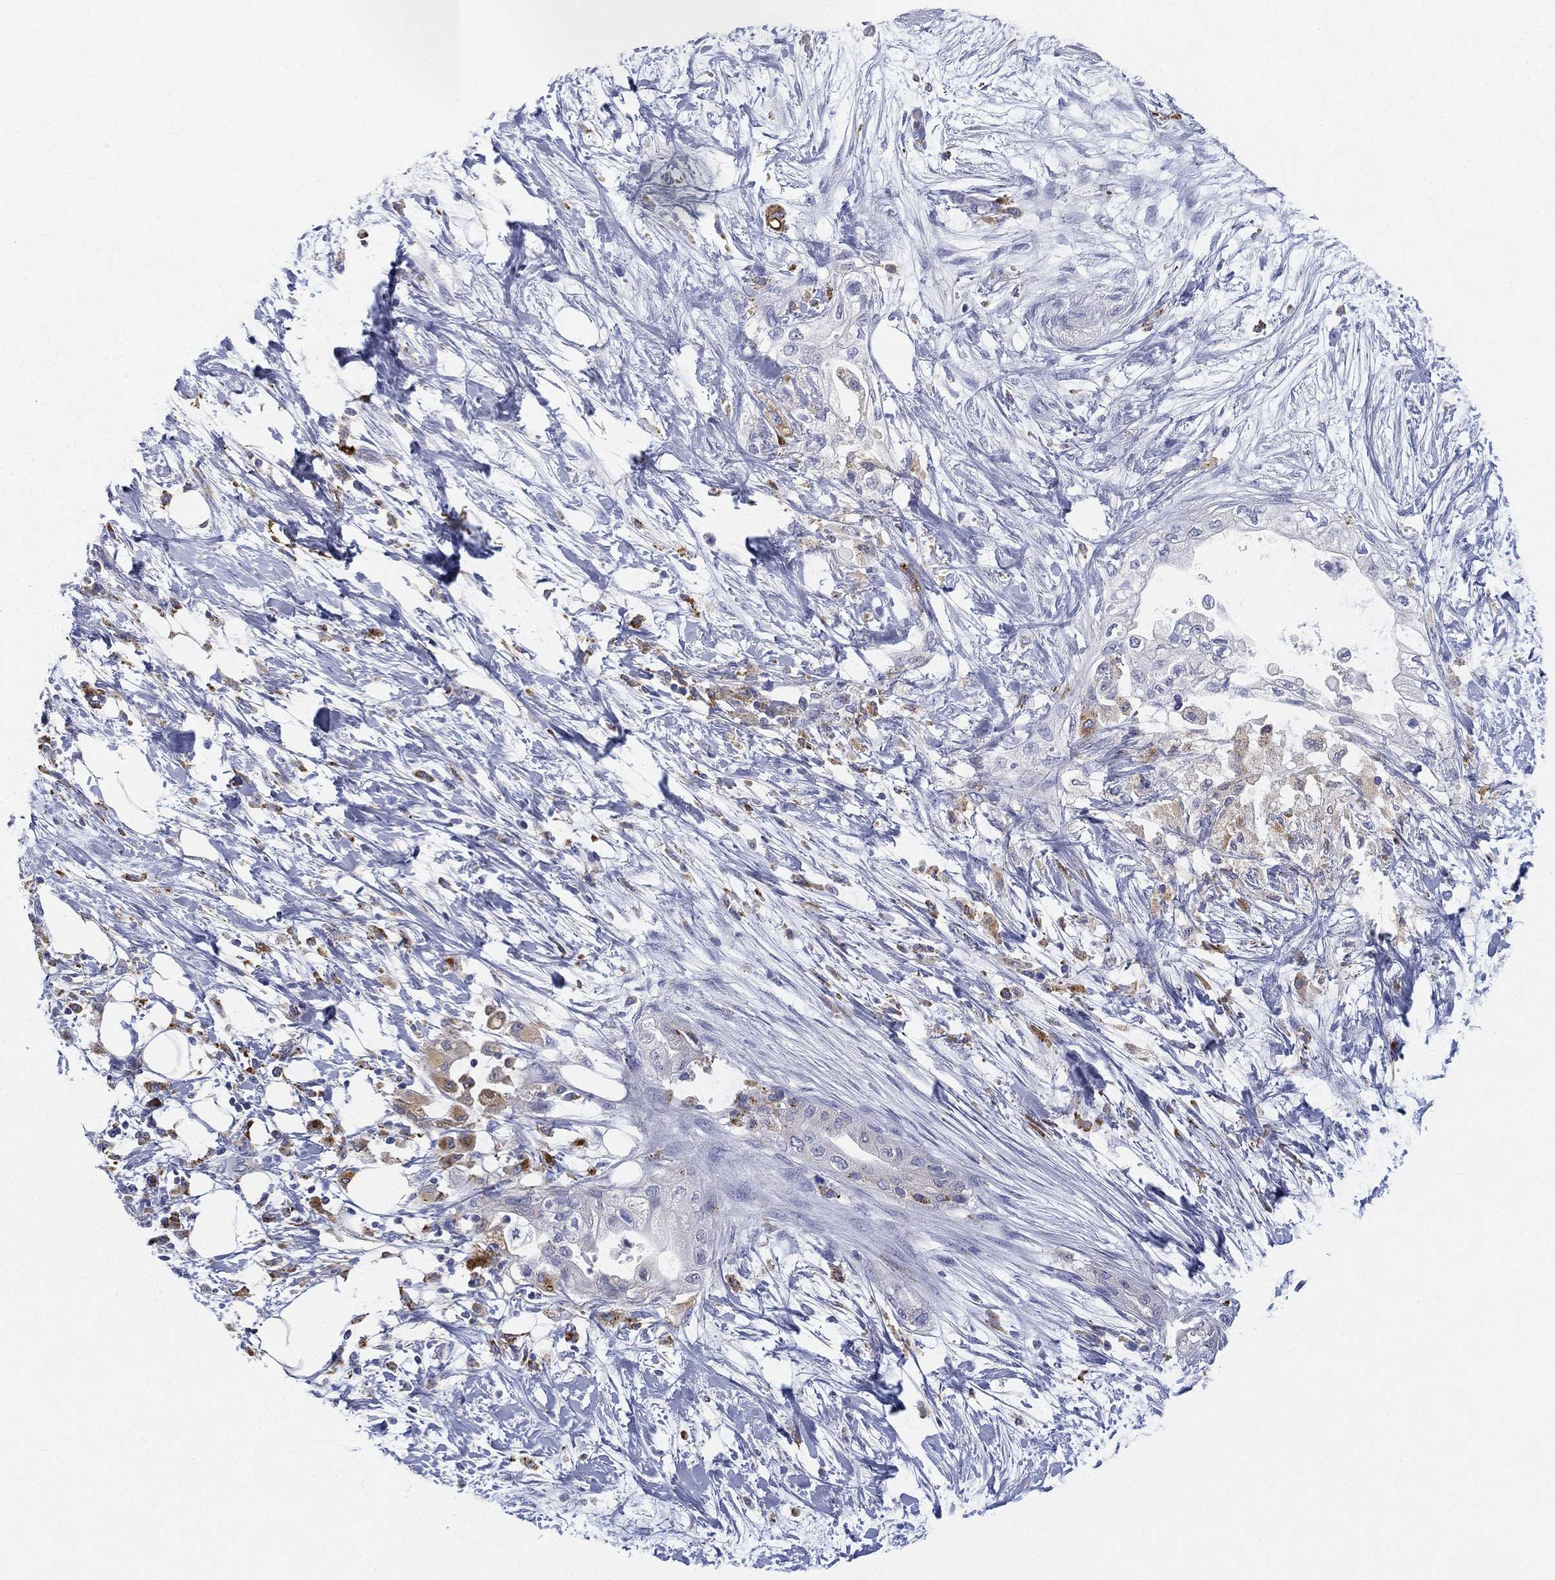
{"staining": {"intensity": "moderate", "quantity": "<25%", "location": "cytoplasmic/membranous"}, "tissue": "pancreatic cancer", "cell_type": "Tumor cells", "image_type": "cancer", "snomed": [{"axis": "morphology", "description": "Normal tissue, NOS"}, {"axis": "morphology", "description": "Adenocarcinoma, NOS"}, {"axis": "topography", "description": "Pancreas"}, {"axis": "topography", "description": "Duodenum"}], "caption": "Immunohistochemical staining of pancreatic cancer (adenocarcinoma) reveals moderate cytoplasmic/membranous protein expression in about <25% of tumor cells. (DAB IHC, brown staining for protein, blue staining for nuclei).", "gene": "NPC2", "patient": {"sex": "female", "age": 60}}